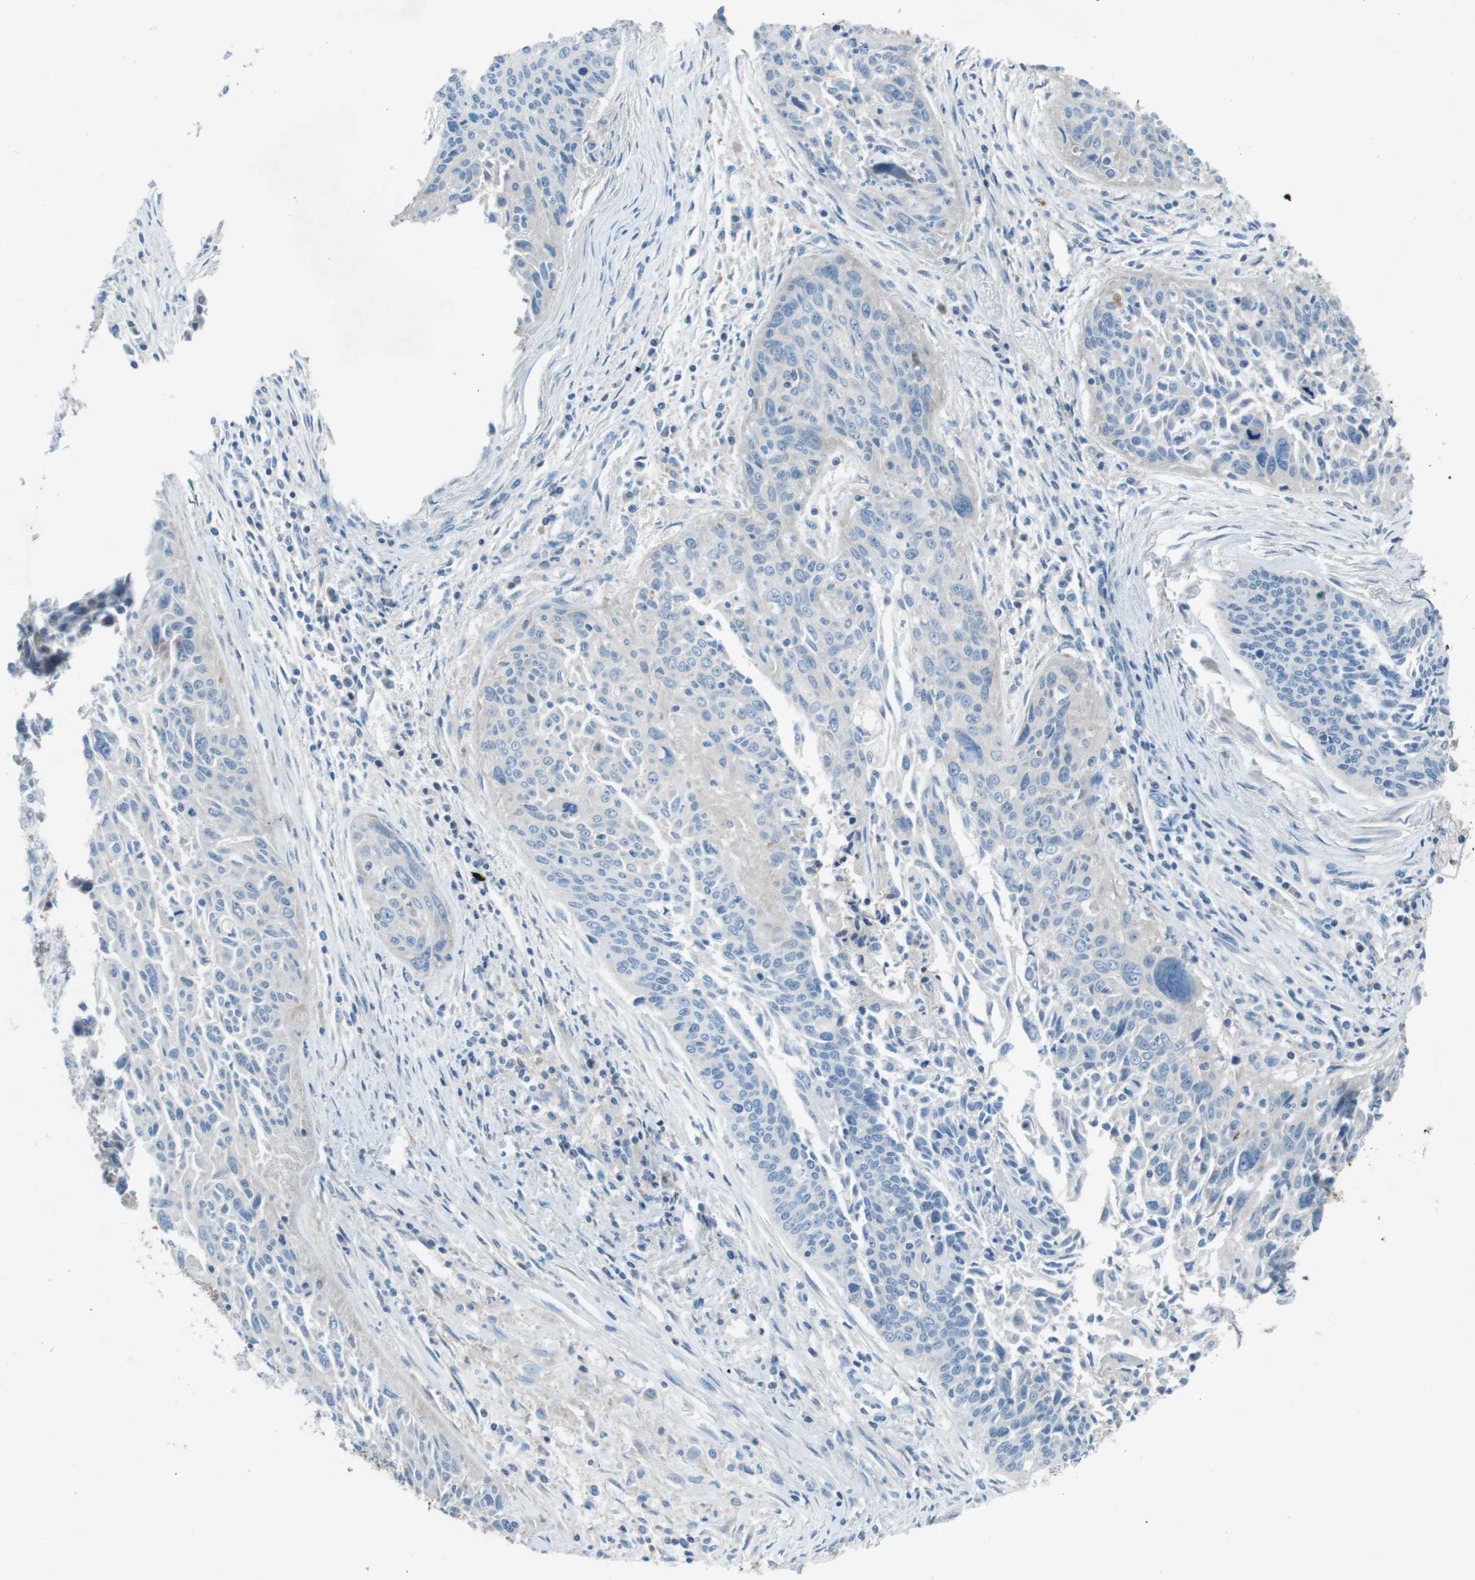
{"staining": {"intensity": "negative", "quantity": "none", "location": "none"}, "tissue": "cervical cancer", "cell_type": "Tumor cells", "image_type": "cancer", "snomed": [{"axis": "morphology", "description": "Squamous cell carcinoma, NOS"}, {"axis": "topography", "description": "Cervix"}], "caption": "Tumor cells are negative for brown protein staining in cervical squamous cell carcinoma. (Stains: DAB immunohistochemistry with hematoxylin counter stain, Microscopy: brightfield microscopy at high magnification).", "gene": "CAMK4", "patient": {"sex": "female", "age": 55}}